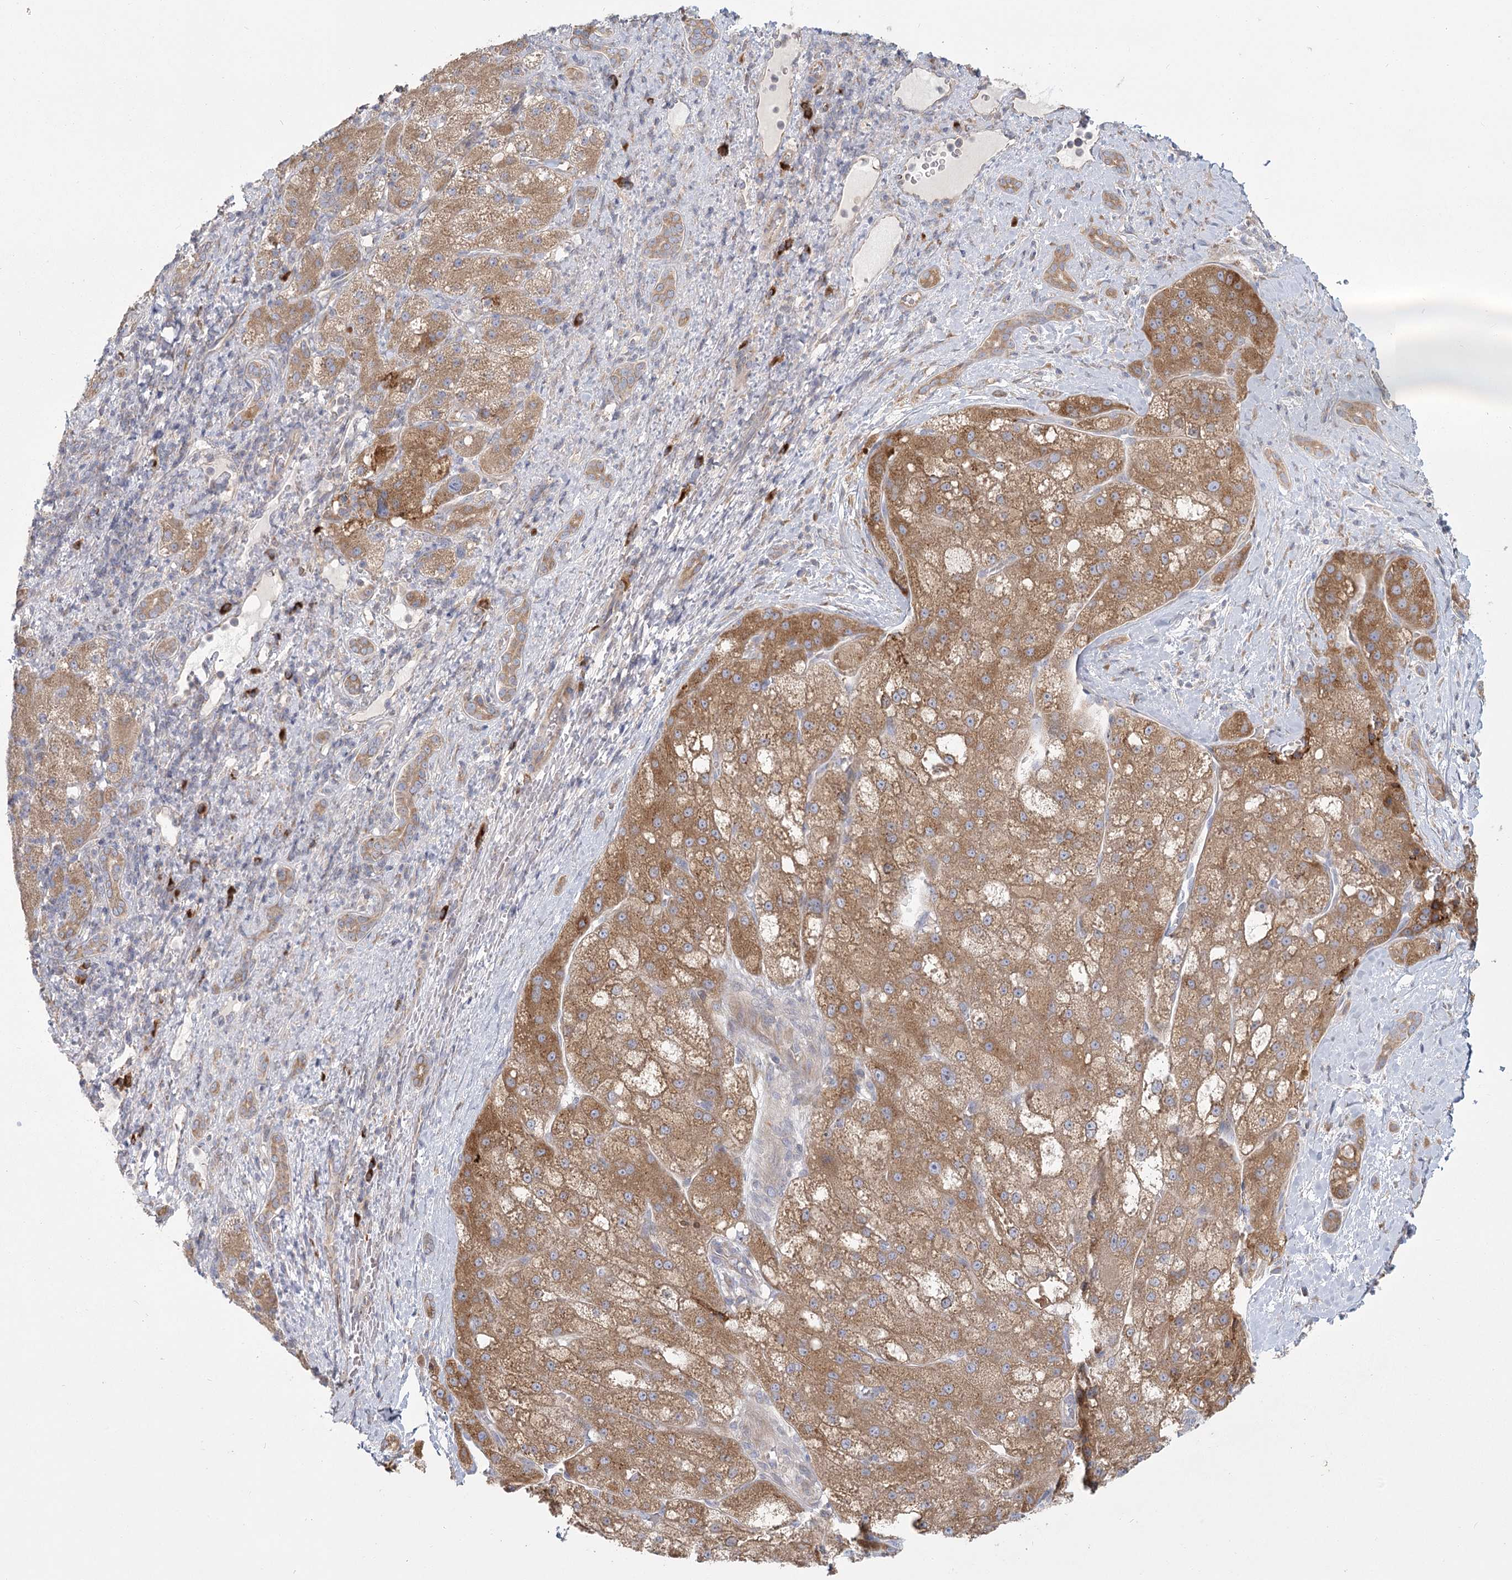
{"staining": {"intensity": "moderate", "quantity": ">75%", "location": "cytoplasmic/membranous"}, "tissue": "liver cancer", "cell_type": "Tumor cells", "image_type": "cancer", "snomed": [{"axis": "morphology", "description": "Normal tissue, NOS"}, {"axis": "morphology", "description": "Carcinoma, Hepatocellular, NOS"}, {"axis": "topography", "description": "Liver"}], "caption": "Protein positivity by IHC shows moderate cytoplasmic/membranous expression in approximately >75% of tumor cells in liver cancer (hepatocellular carcinoma). (Stains: DAB (3,3'-diaminobenzidine) in brown, nuclei in blue, Microscopy: brightfield microscopy at high magnification).", "gene": "CNTLN", "patient": {"sex": "male", "age": 57}}